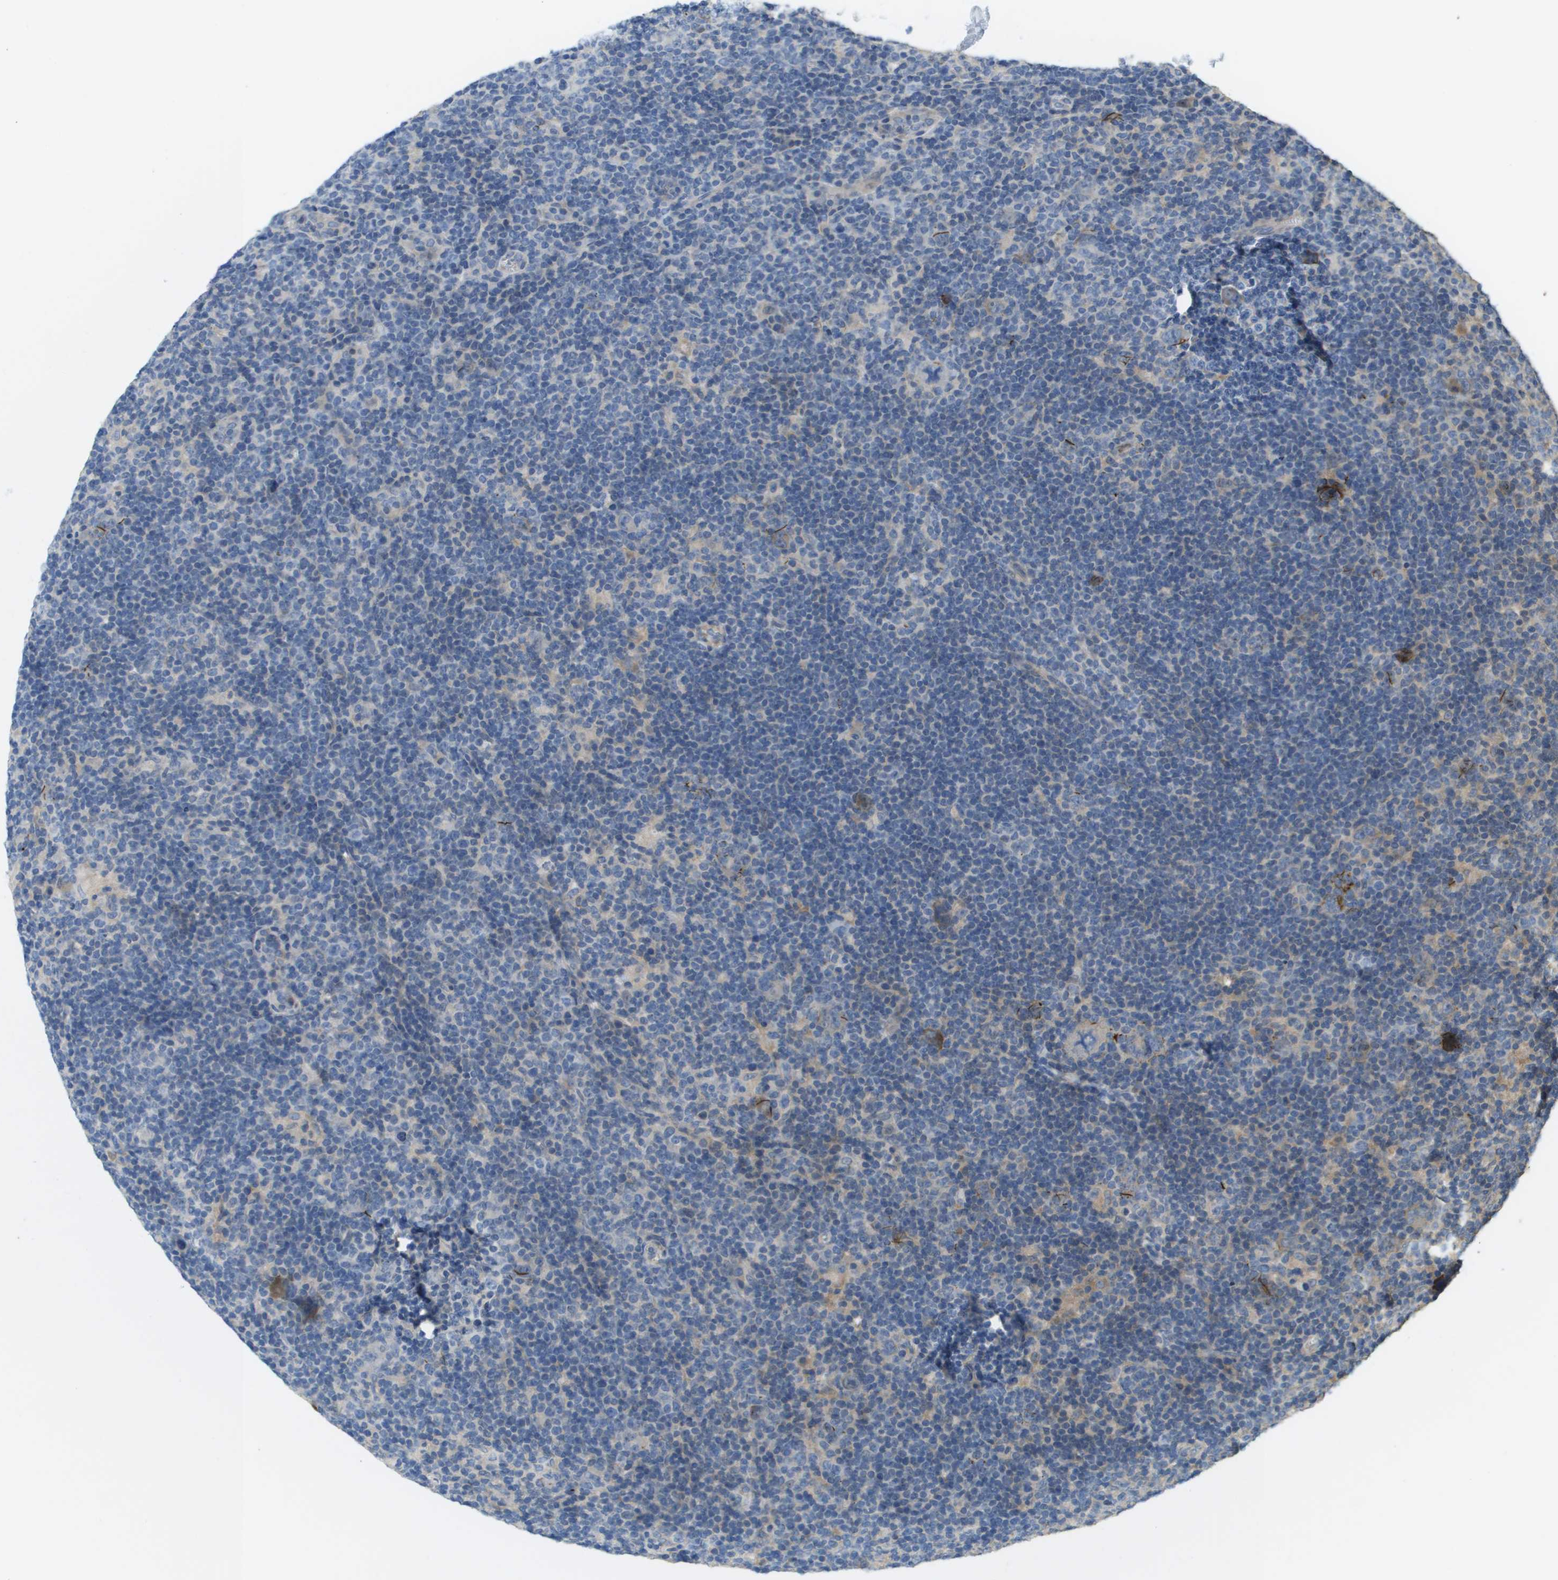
{"staining": {"intensity": "weak", "quantity": "<25%", "location": "cytoplasmic/membranous"}, "tissue": "lymphoma", "cell_type": "Tumor cells", "image_type": "cancer", "snomed": [{"axis": "morphology", "description": "Hodgkin's disease, NOS"}, {"axis": "topography", "description": "Lymph node"}], "caption": "High power microscopy photomicrograph of an immunohistochemistry histopathology image of Hodgkin's disease, revealing no significant staining in tumor cells.", "gene": "KRT23", "patient": {"sex": "female", "age": 57}}